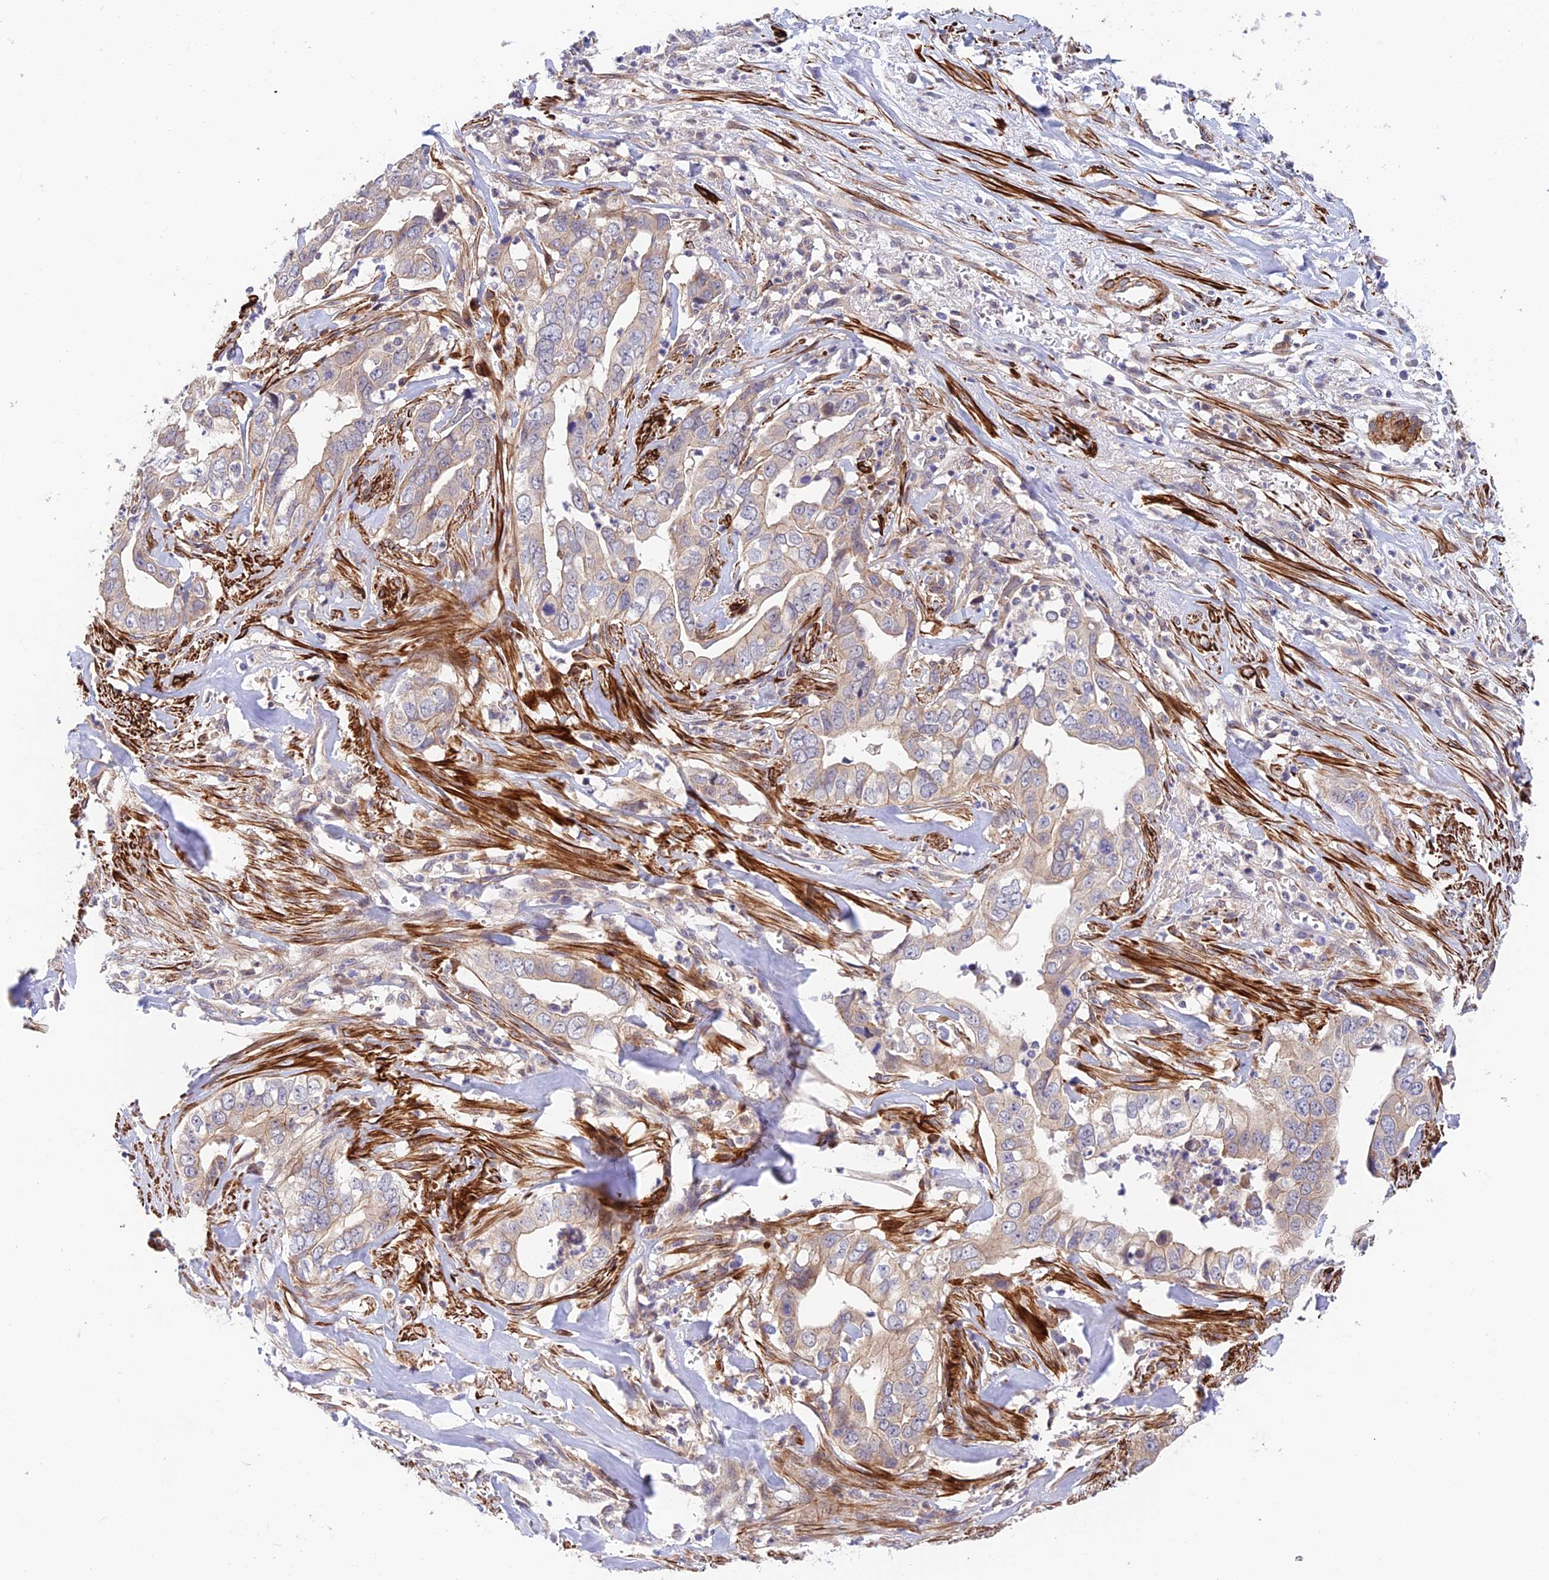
{"staining": {"intensity": "weak", "quantity": "25%-75%", "location": "cytoplasmic/membranous"}, "tissue": "liver cancer", "cell_type": "Tumor cells", "image_type": "cancer", "snomed": [{"axis": "morphology", "description": "Cholangiocarcinoma"}, {"axis": "topography", "description": "Liver"}], "caption": "About 25%-75% of tumor cells in human liver cholangiocarcinoma show weak cytoplasmic/membranous protein expression as visualized by brown immunohistochemical staining.", "gene": "ANKRD50", "patient": {"sex": "female", "age": 79}}